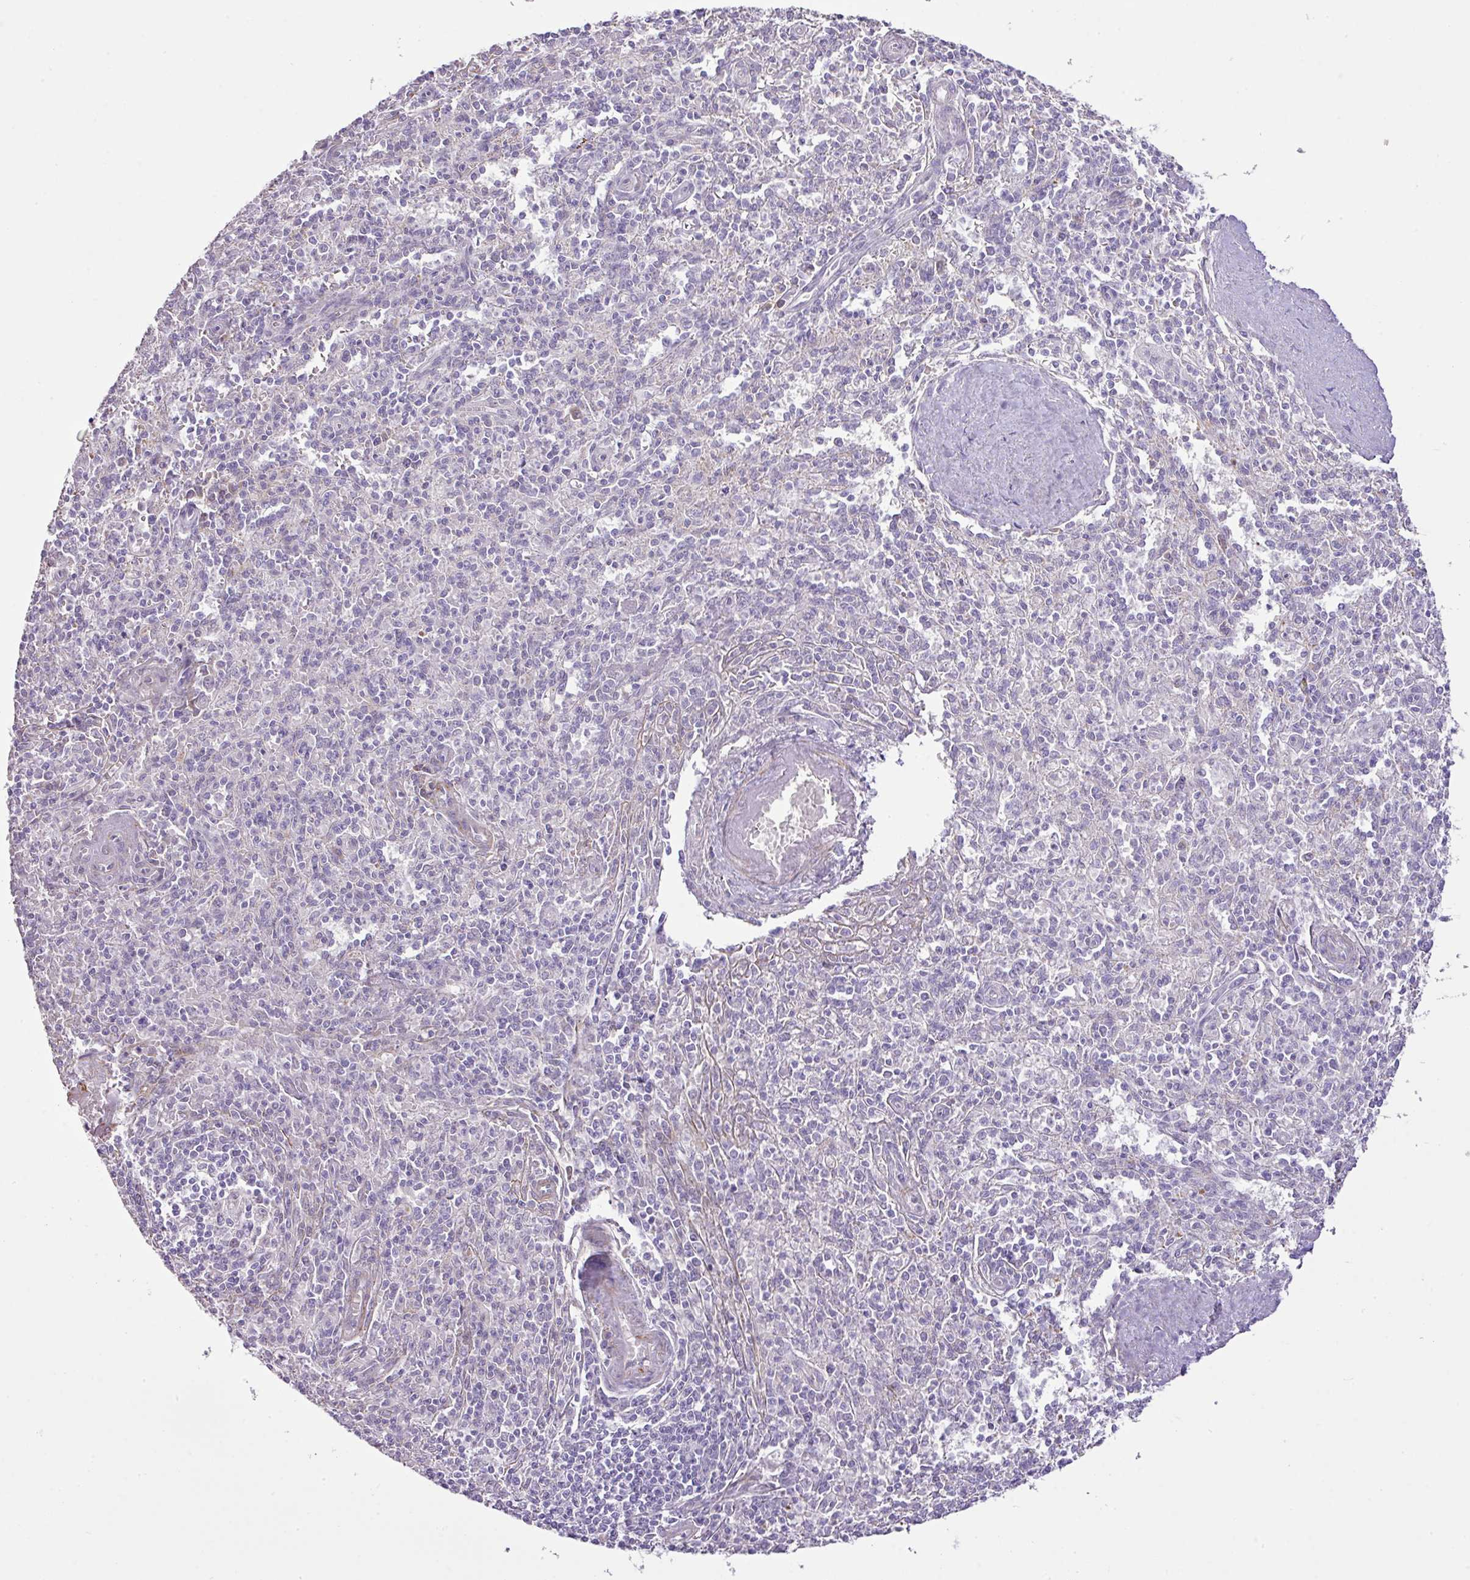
{"staining": {"intensity": "negative", "quantity": "none", "location": "none"}, "tissue": "spleen", "cell_type": "Cells in red pulp", "image_type": "normal", "snomed": [{"axis": "morphology", "description": "Normal tissue, NOS"}, {"axis": "topography", "description": "Spleen"}], "caption": "Cells in red pulp show no significant expression in benign spleen. (DAB immunohistochemistry (IHC) visualized using brightfield microscopy, high magnification).", "gene": "DIP2A", "patient": {"sex": "female", "age": 70}}